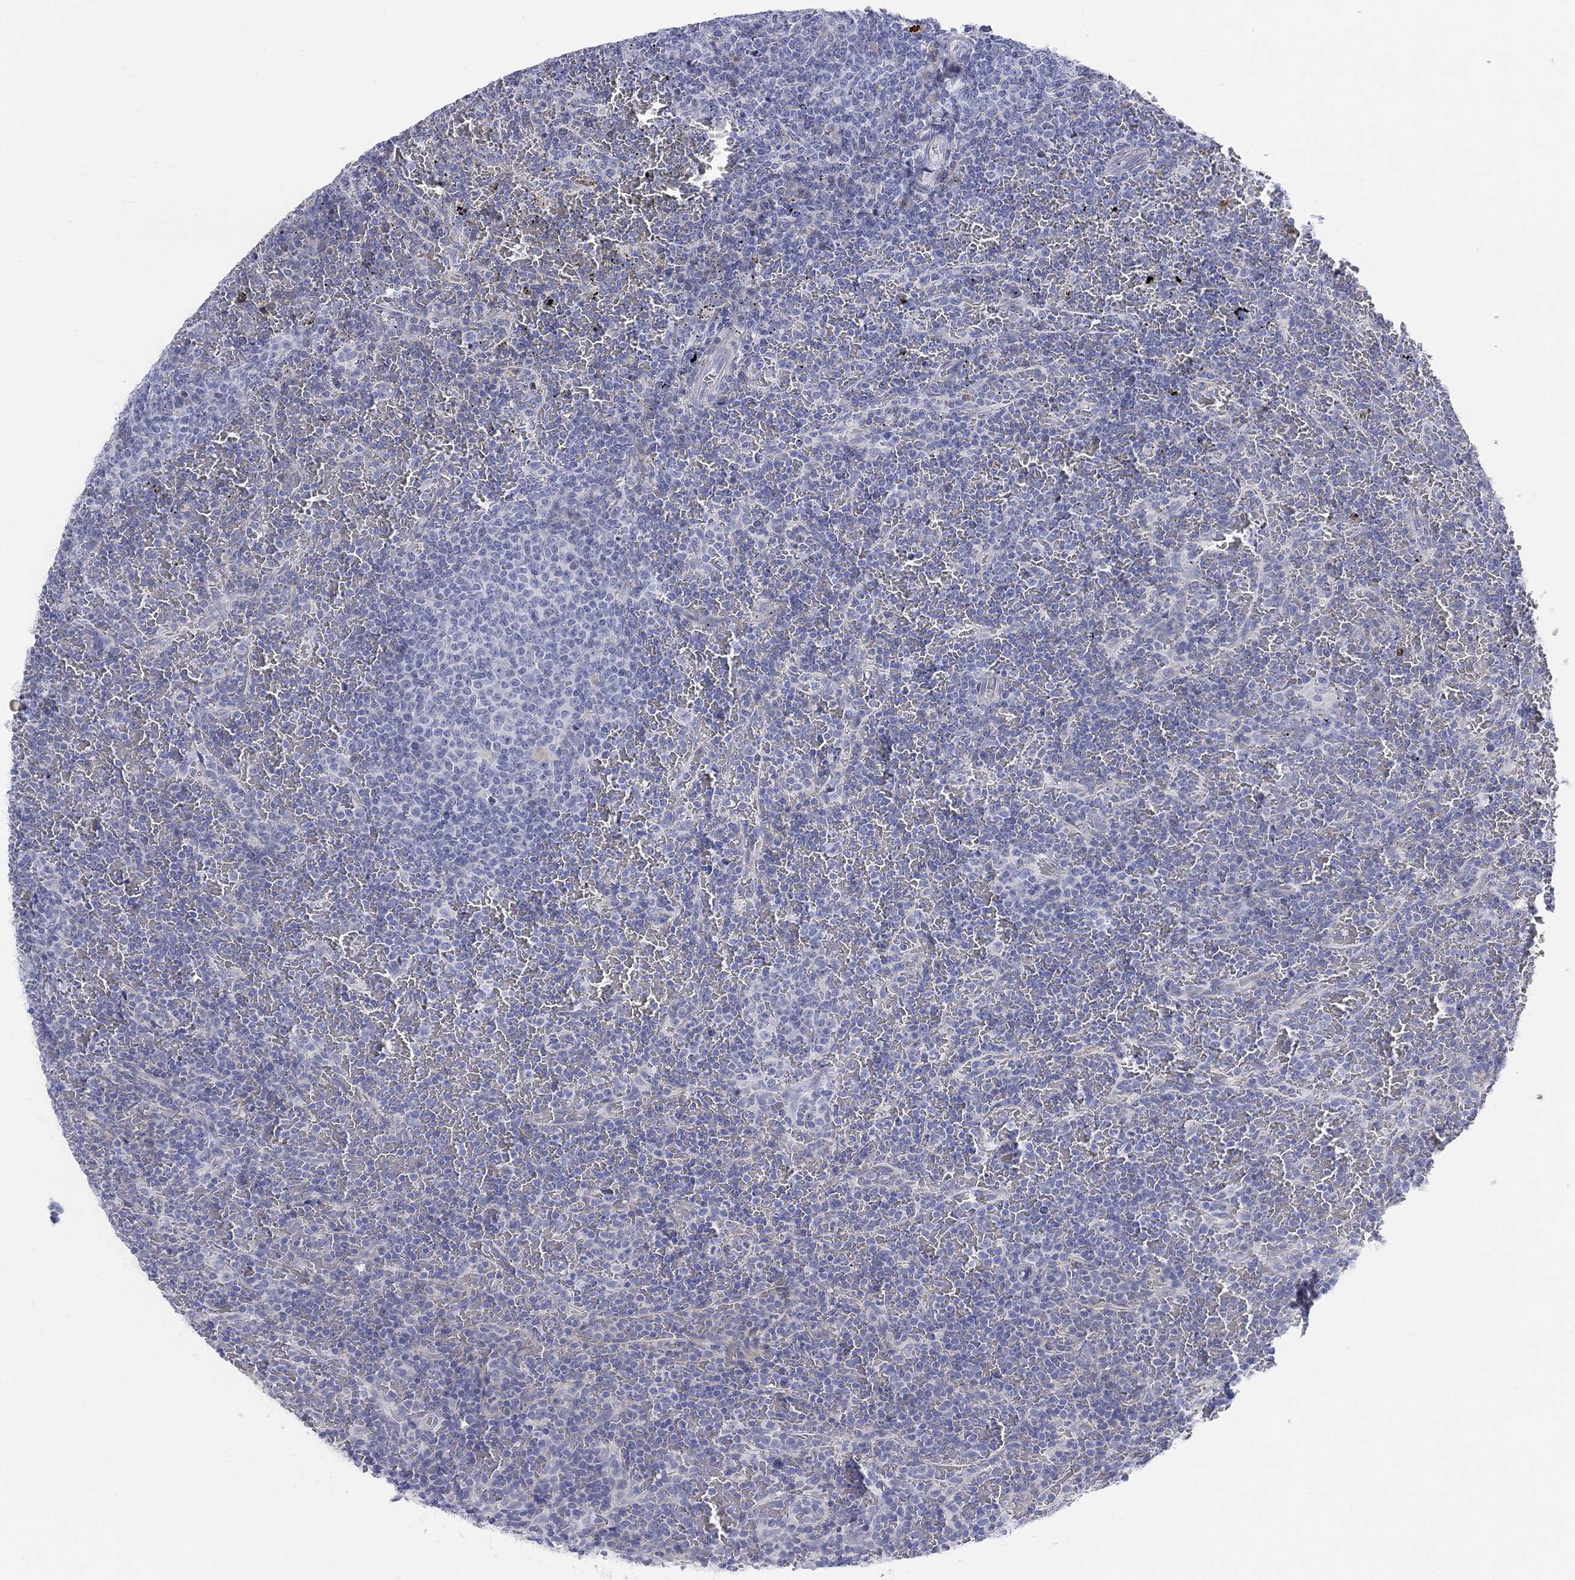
{"staining": {"intensity": "negative", "quantity": "none", "location": "none"}, "tissue": "lymphoma", "cell_type": "Tumor cells", "image_type": "cancer", "snomed": [{"axis": "morphology", "description": "Malignant lymphoma, non-Hodgkin's type, Low grade"}, {"axis": "topography", "description": "Spleen"}], "caption": "Tumor cells are negative for brown protein staining in lymphoma. Brightfield microscopy of immunohistochemistry (IHC) stained with DAB (3,3'-diaminobenzidine) (brown) and hematoxylin (blue), captured at high magnification.", "gene": "HEATR4", "patient": {"sex": "female", "age": 77}}